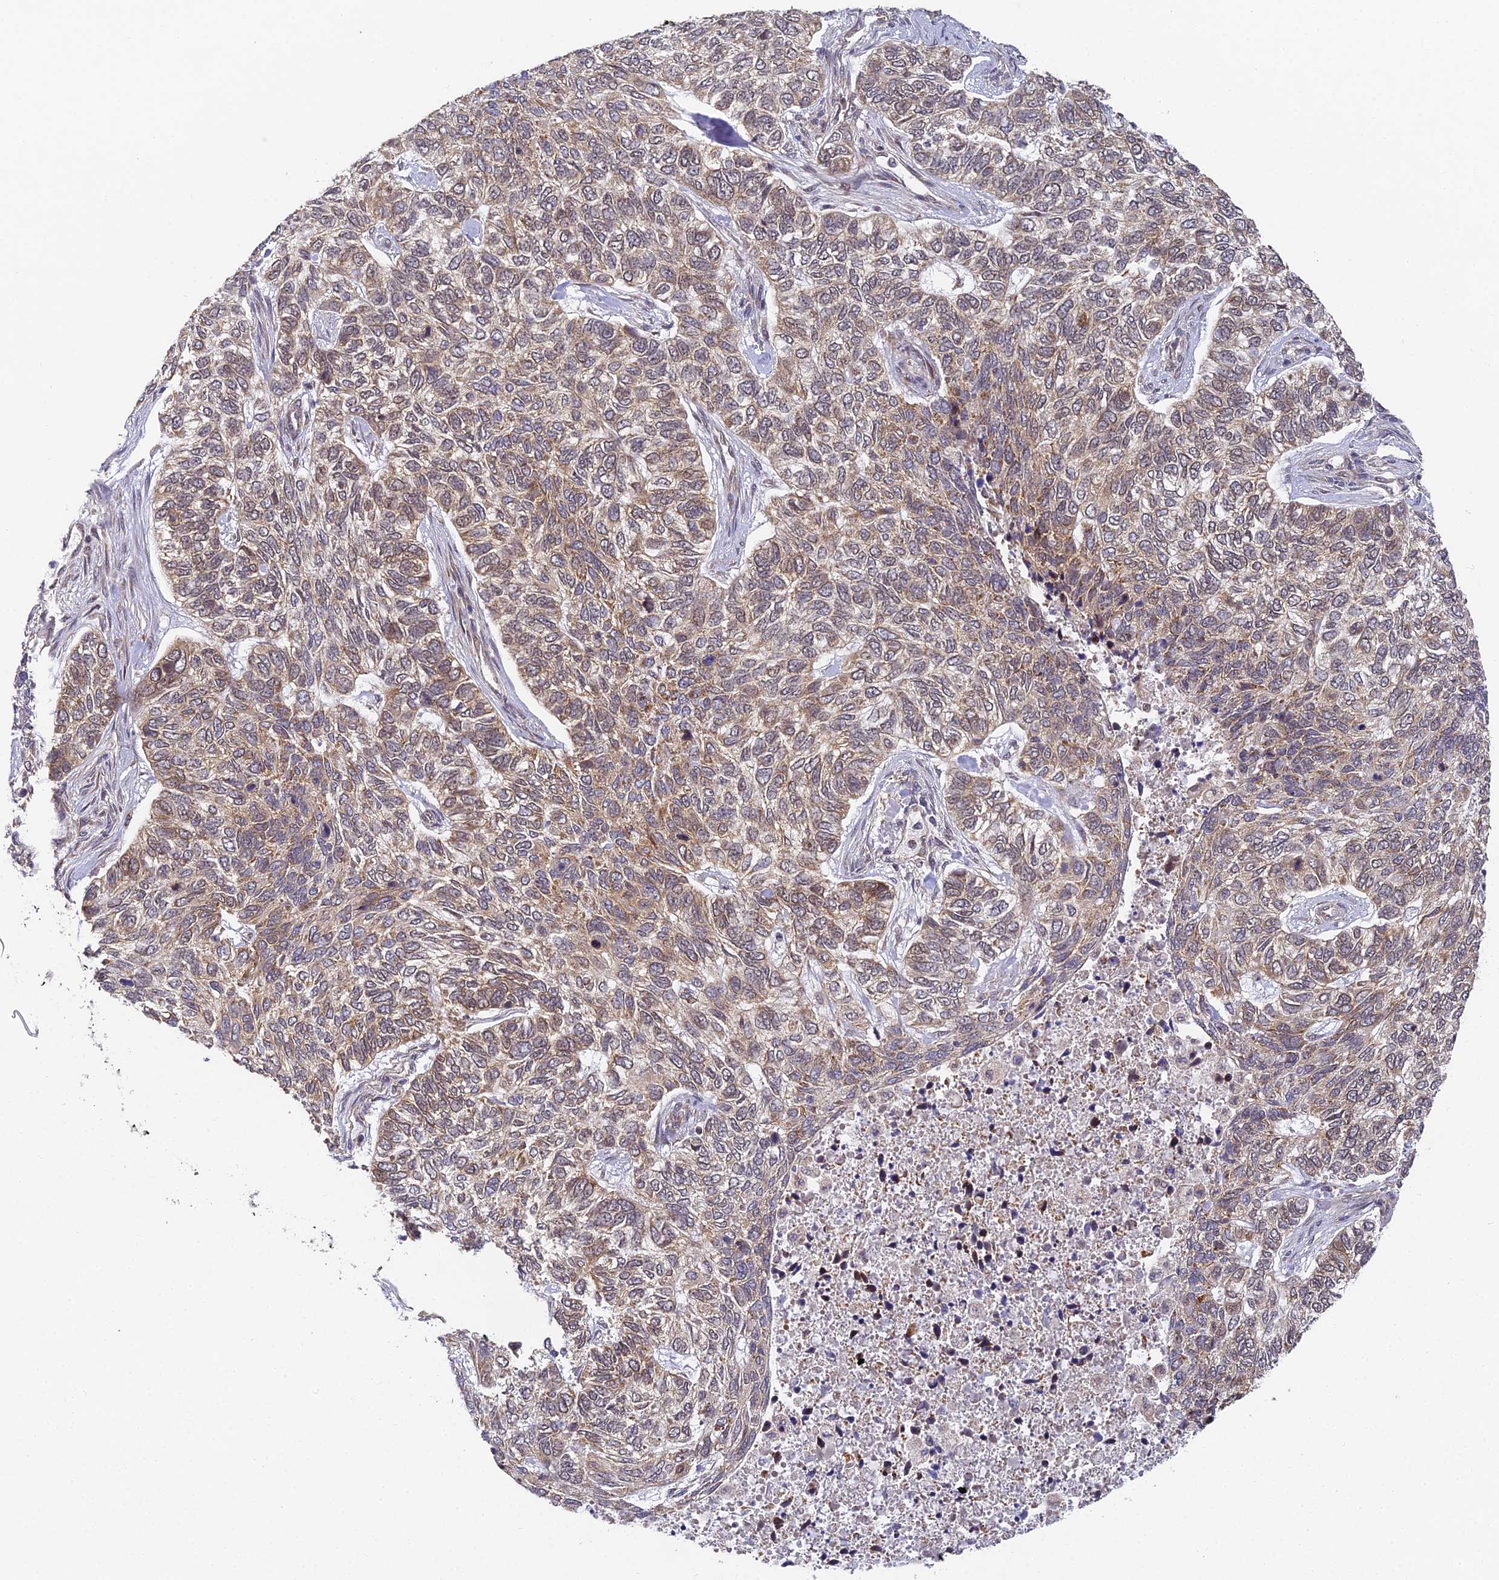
{"staining": {"intensity": "moderate", "quantity": "25%-75%", "location": "cytoplasmic/membranous,nuclear"}, "tissue": "skin cancer", "cell_type": "Tumor cells", "image_type": "cancer", "snomed": [{"axis": "morphology", "description": "Basal cell carcinoma"}, {"axis": "topography", "description": "Skin"}], "caption": "Brown immunohistochemical staining in human basal cell carcinoma (skin) reveals moderate cytoplasmic/membranous and nuclear positivity in approximately 25%-75% of tumor cells.", "gene": "DNAAF10", "patient": {"sex": "female", "age": 65}}